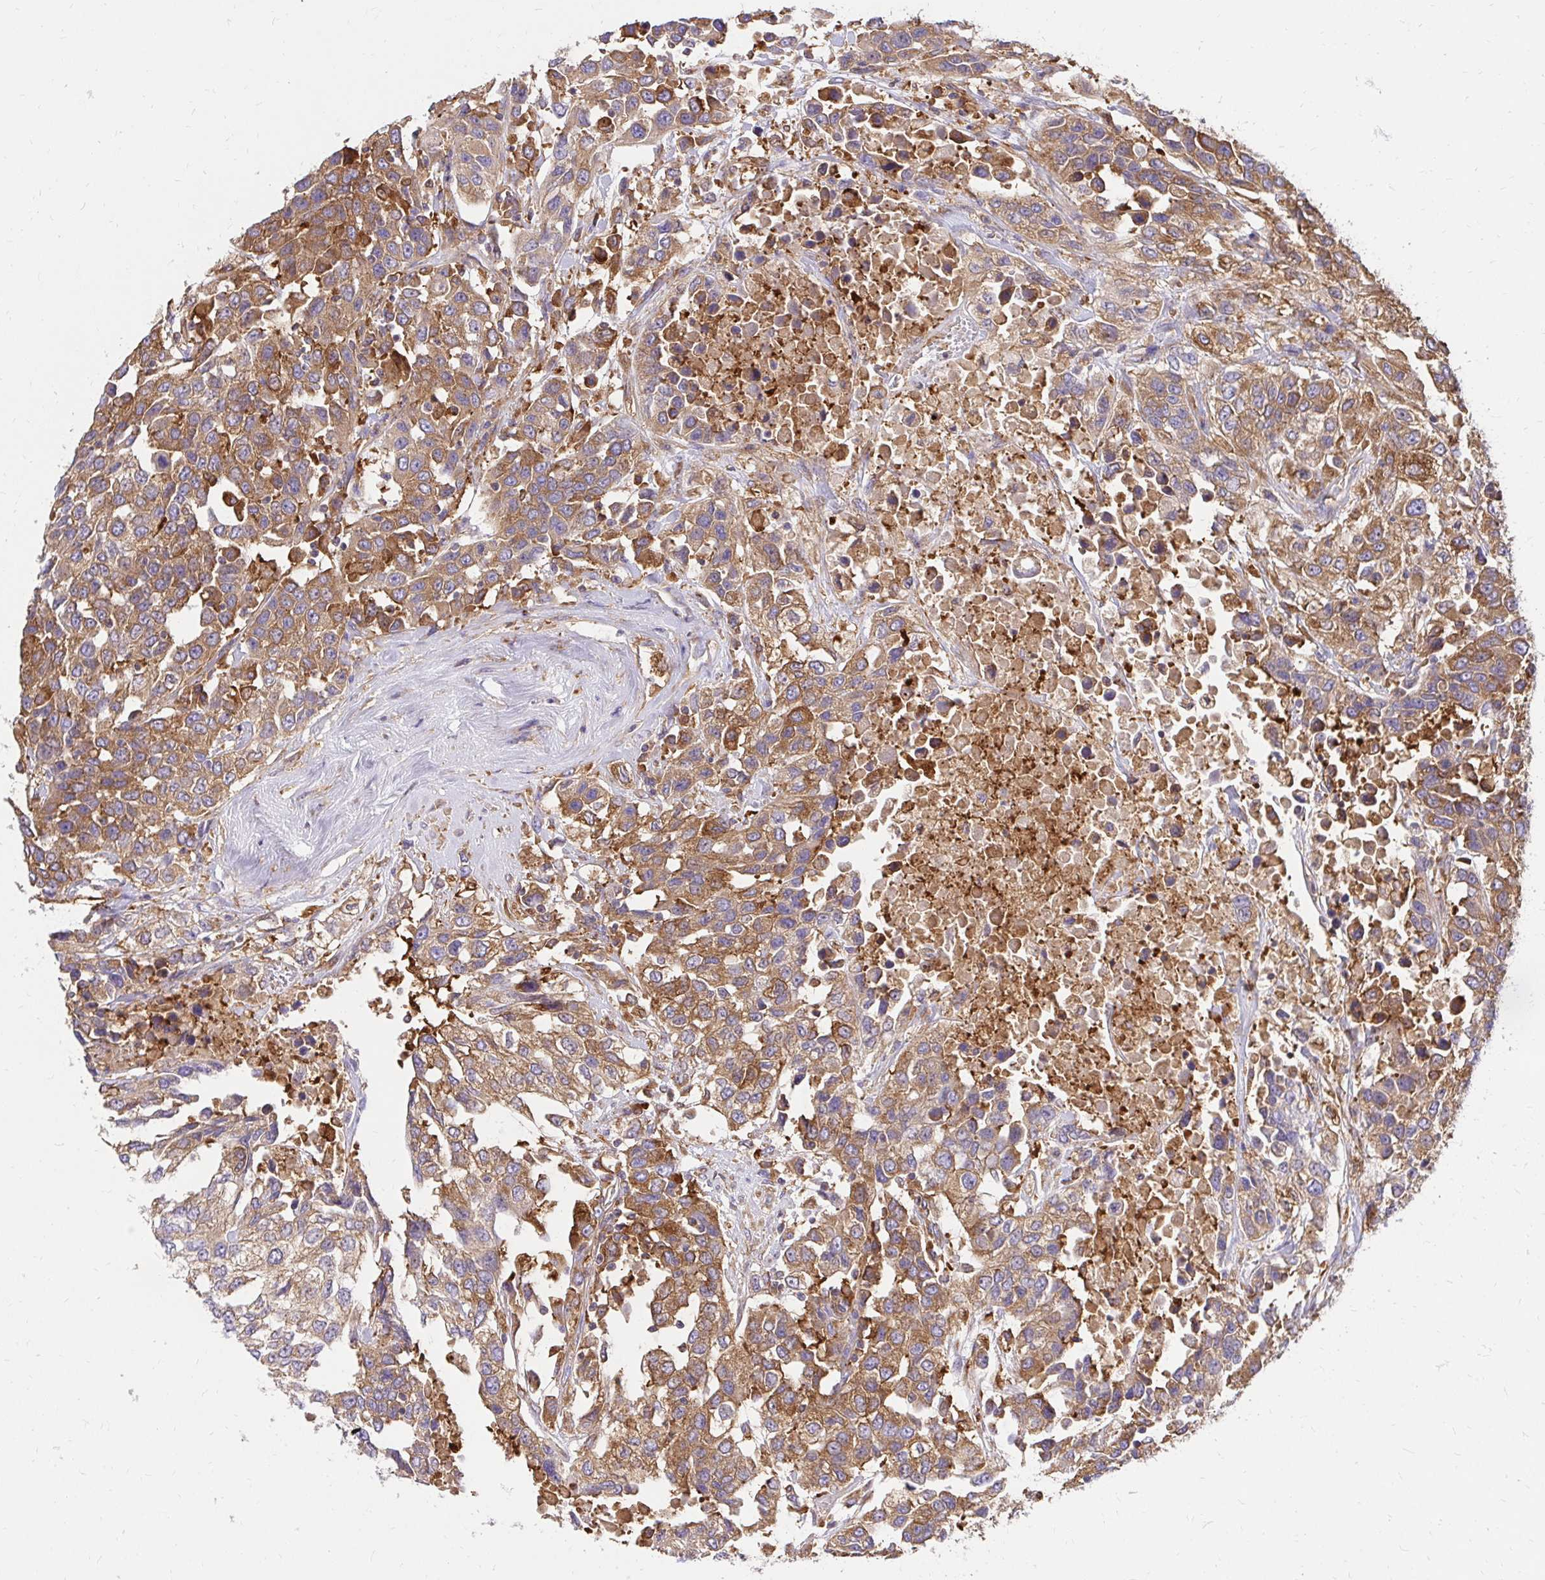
{"staining": {"intensity": "moderate", "quantity": ">75%", "location": "cytoplasmic/membranous"}, "tissue": "urothelial cancer", "cell_type": "Tumor cells", "image_type": "cancer", "snomed": [{"axis": "morphology", "description": "Urothelial carcinoma, High grade"}, {"axis": "topography", "description": "Urinary bladder"}], "caption": "This is a photomicrograph of immunohistochemistry staining of high-grade urothelial carcinoma, which shows moderate expression in the cytoplasmic/membranous of tumor cells.", "gene": "ABCB10", "patient": {"sex": "female", "age": 80}}